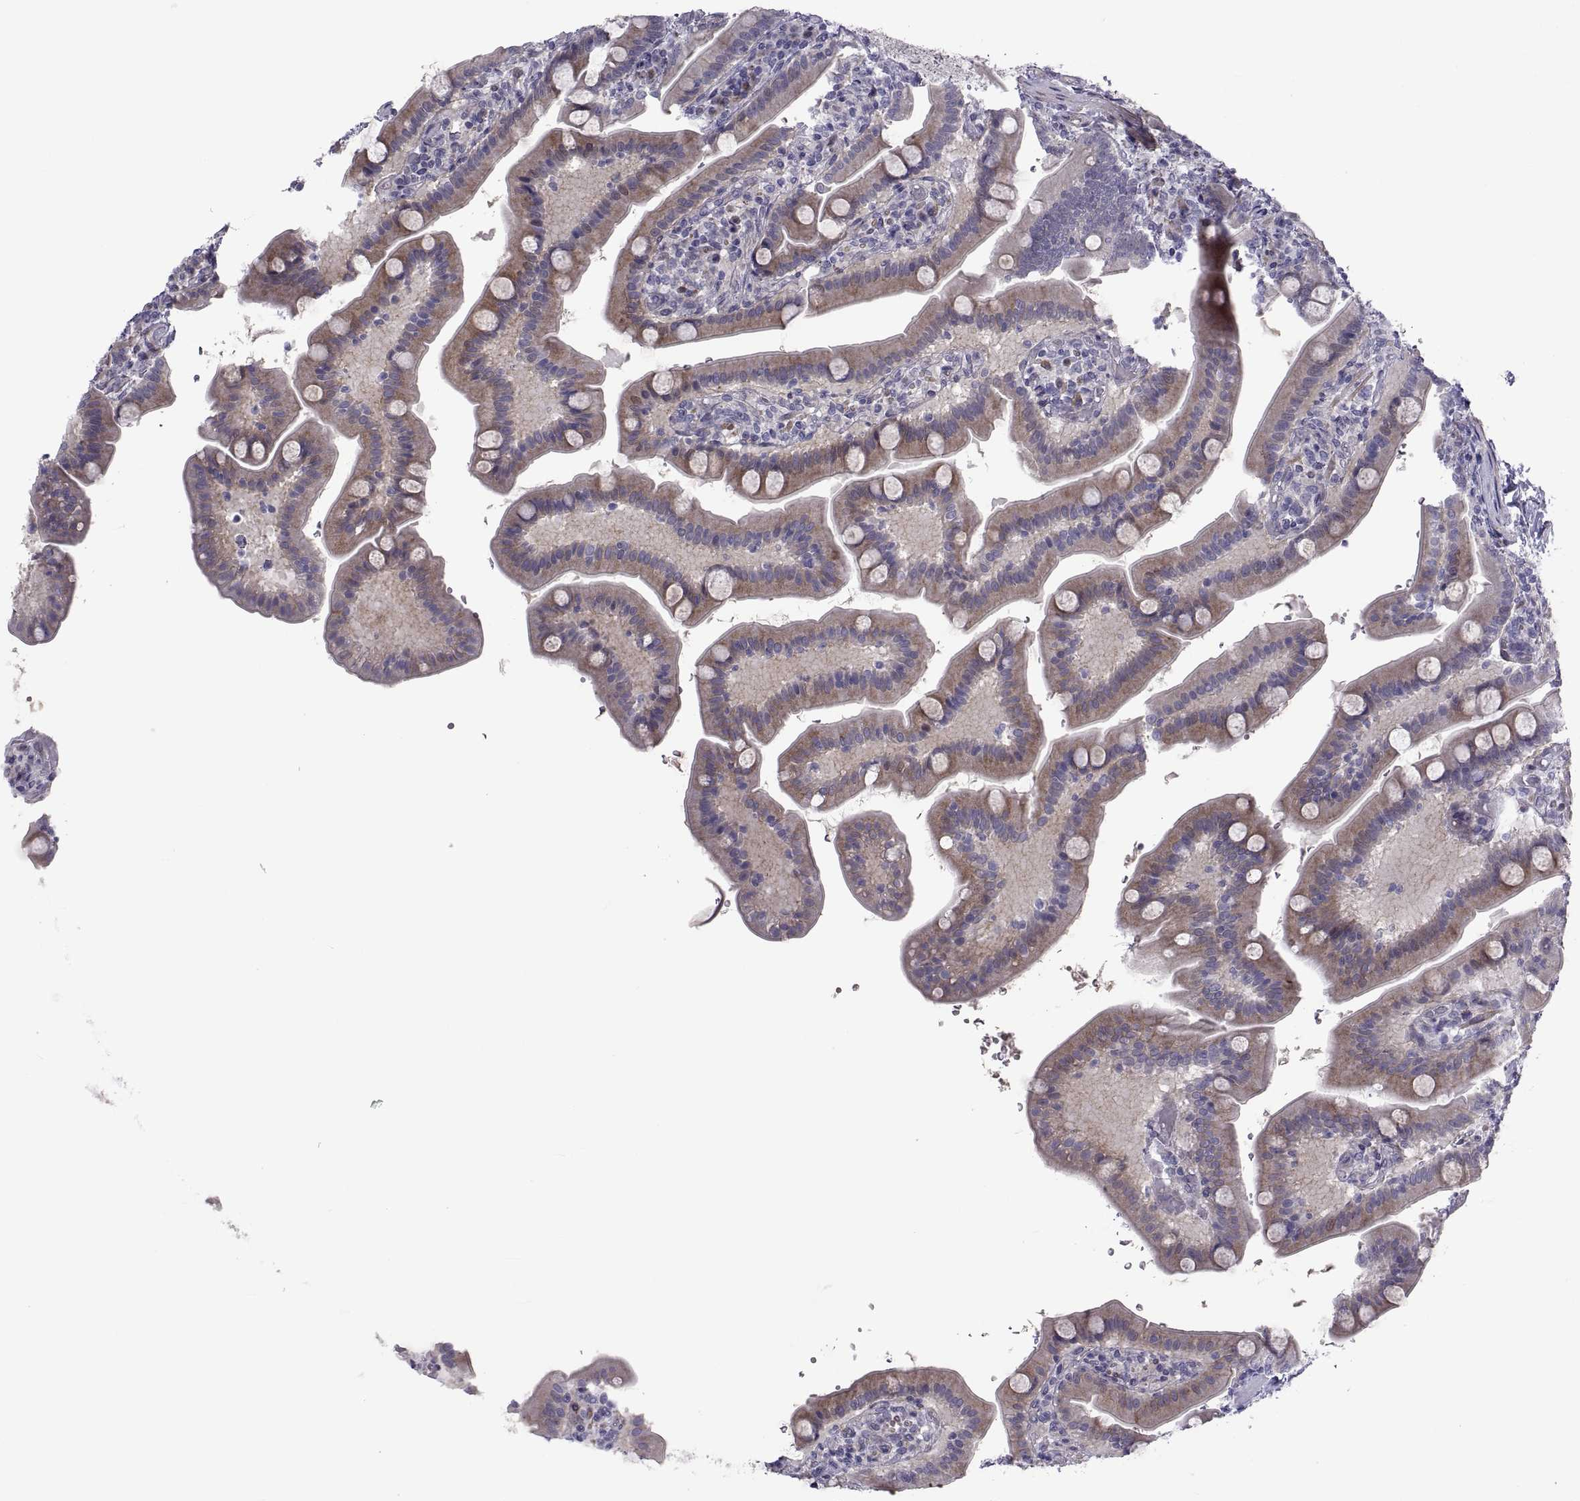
{"staining": {"intensity": "moderate", "quantity": ">75%", "location": "cytoplasmic/membranous"}, "tissue": "small intestine", "cell_type": "Glandular cells", "image_type": "normal", "snomed": [{"axis": "morphology", "description": "Normal tissue, NOS"}, {"axis": "topography", "description": "Small intestine"}], "caption": "Glandular cells show moderate cytoplasmic/membranous expression in approximately >75% of cells in unremarkable small intestine.", "gene": "TMEM158", "patient": {"sex": "male", "age": 66}}